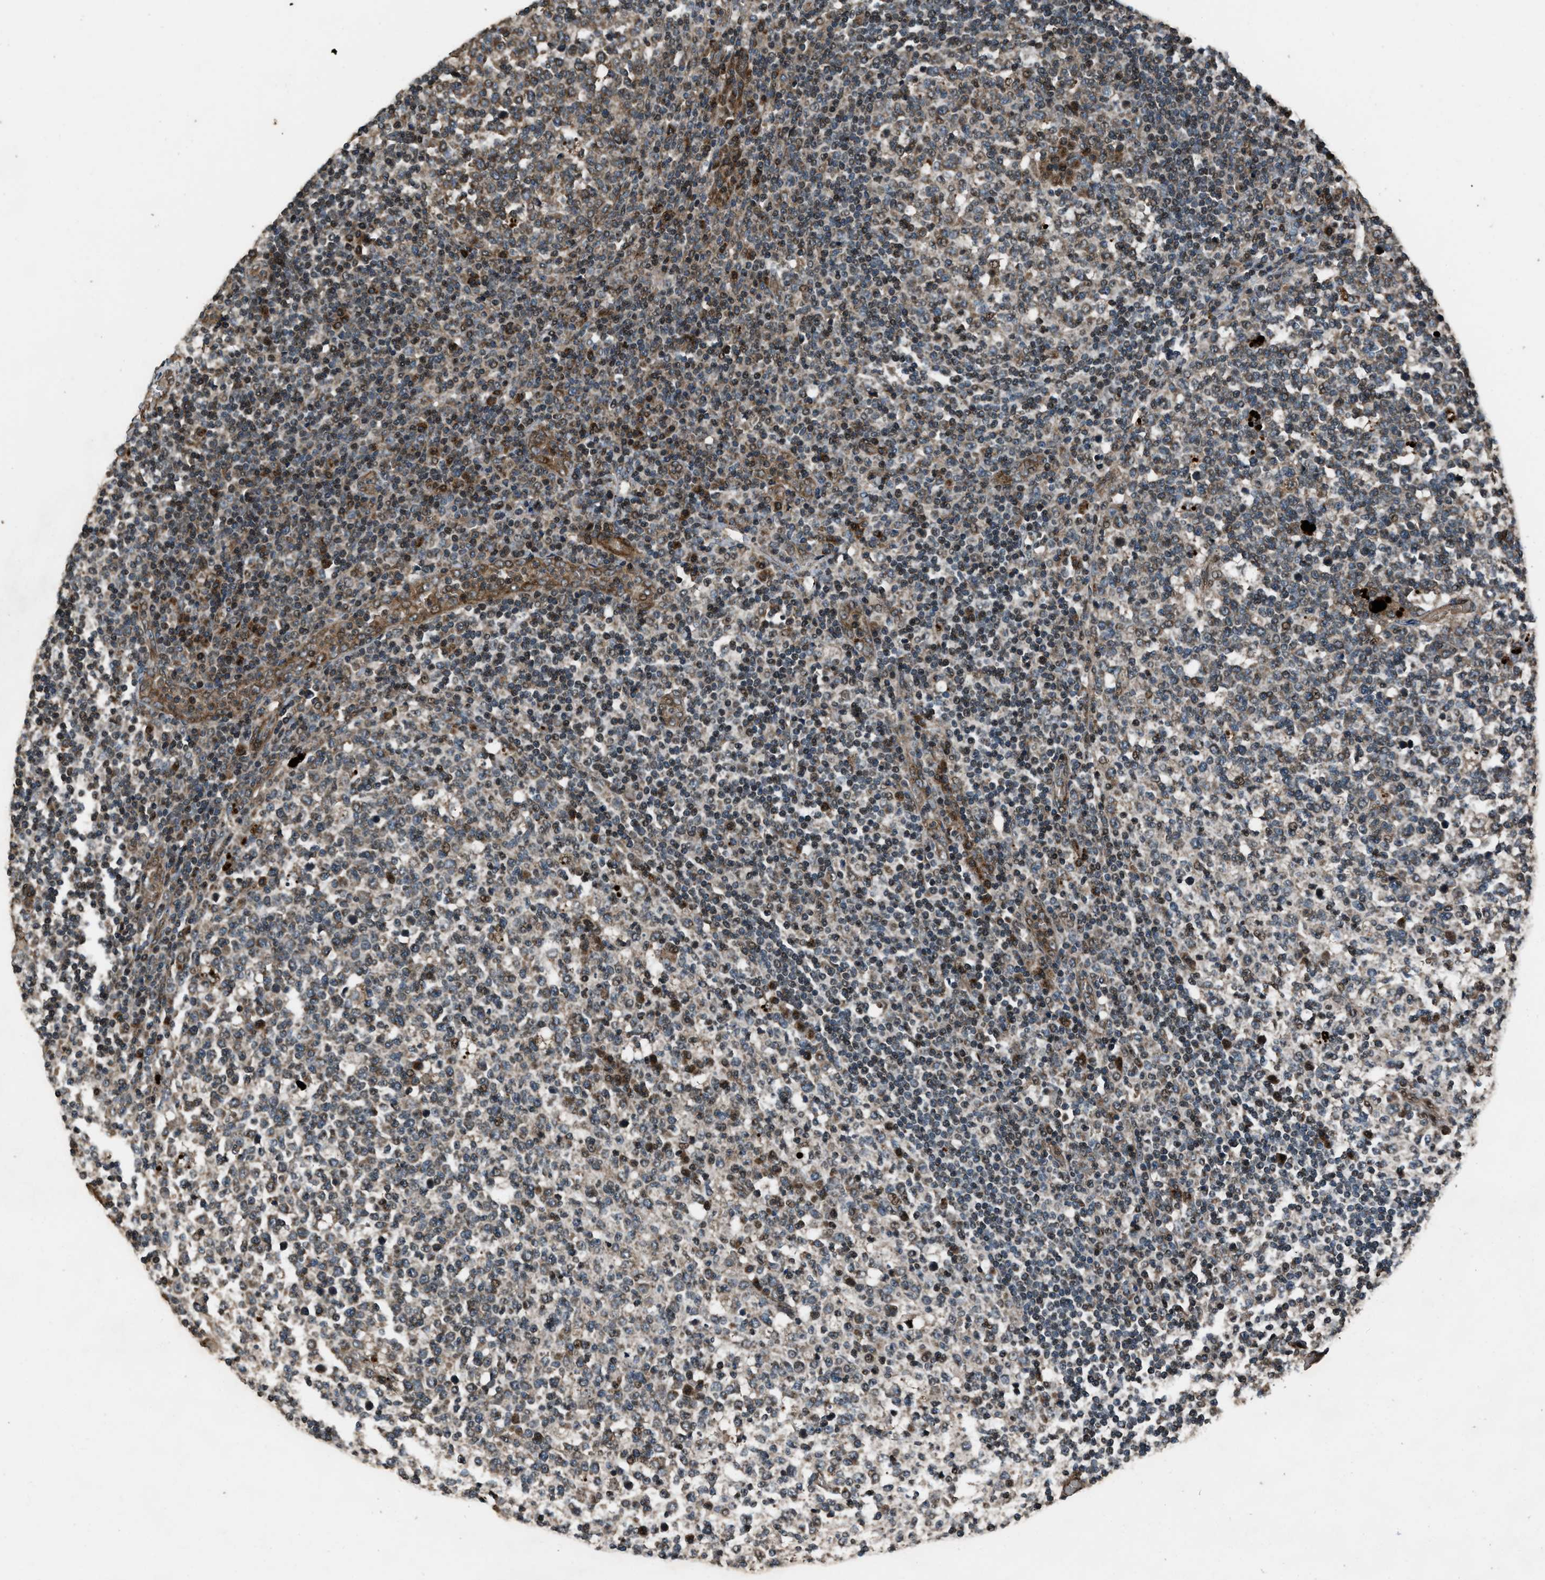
{"staining": {"intensity": "strong", "quantity": "<25%", "location": "cytoplasmic/membranous"}, "tissue": "tonsil", "cell_type": "Germinal center cells", "image_type": "normal", "snomed": [{"axis": "morphology", "description": "Normal tissue, NOS"}, {"axis": "topography", "description": "Tonsil"}], "caption": "Protein expression analysis of unremarkable human tonsil reveals strong cytoplasmic/membranous staining in approximately <25% of germinal center cells.", "gene": "IRAK4", "patient": {"sex": "female", "age": 19}}